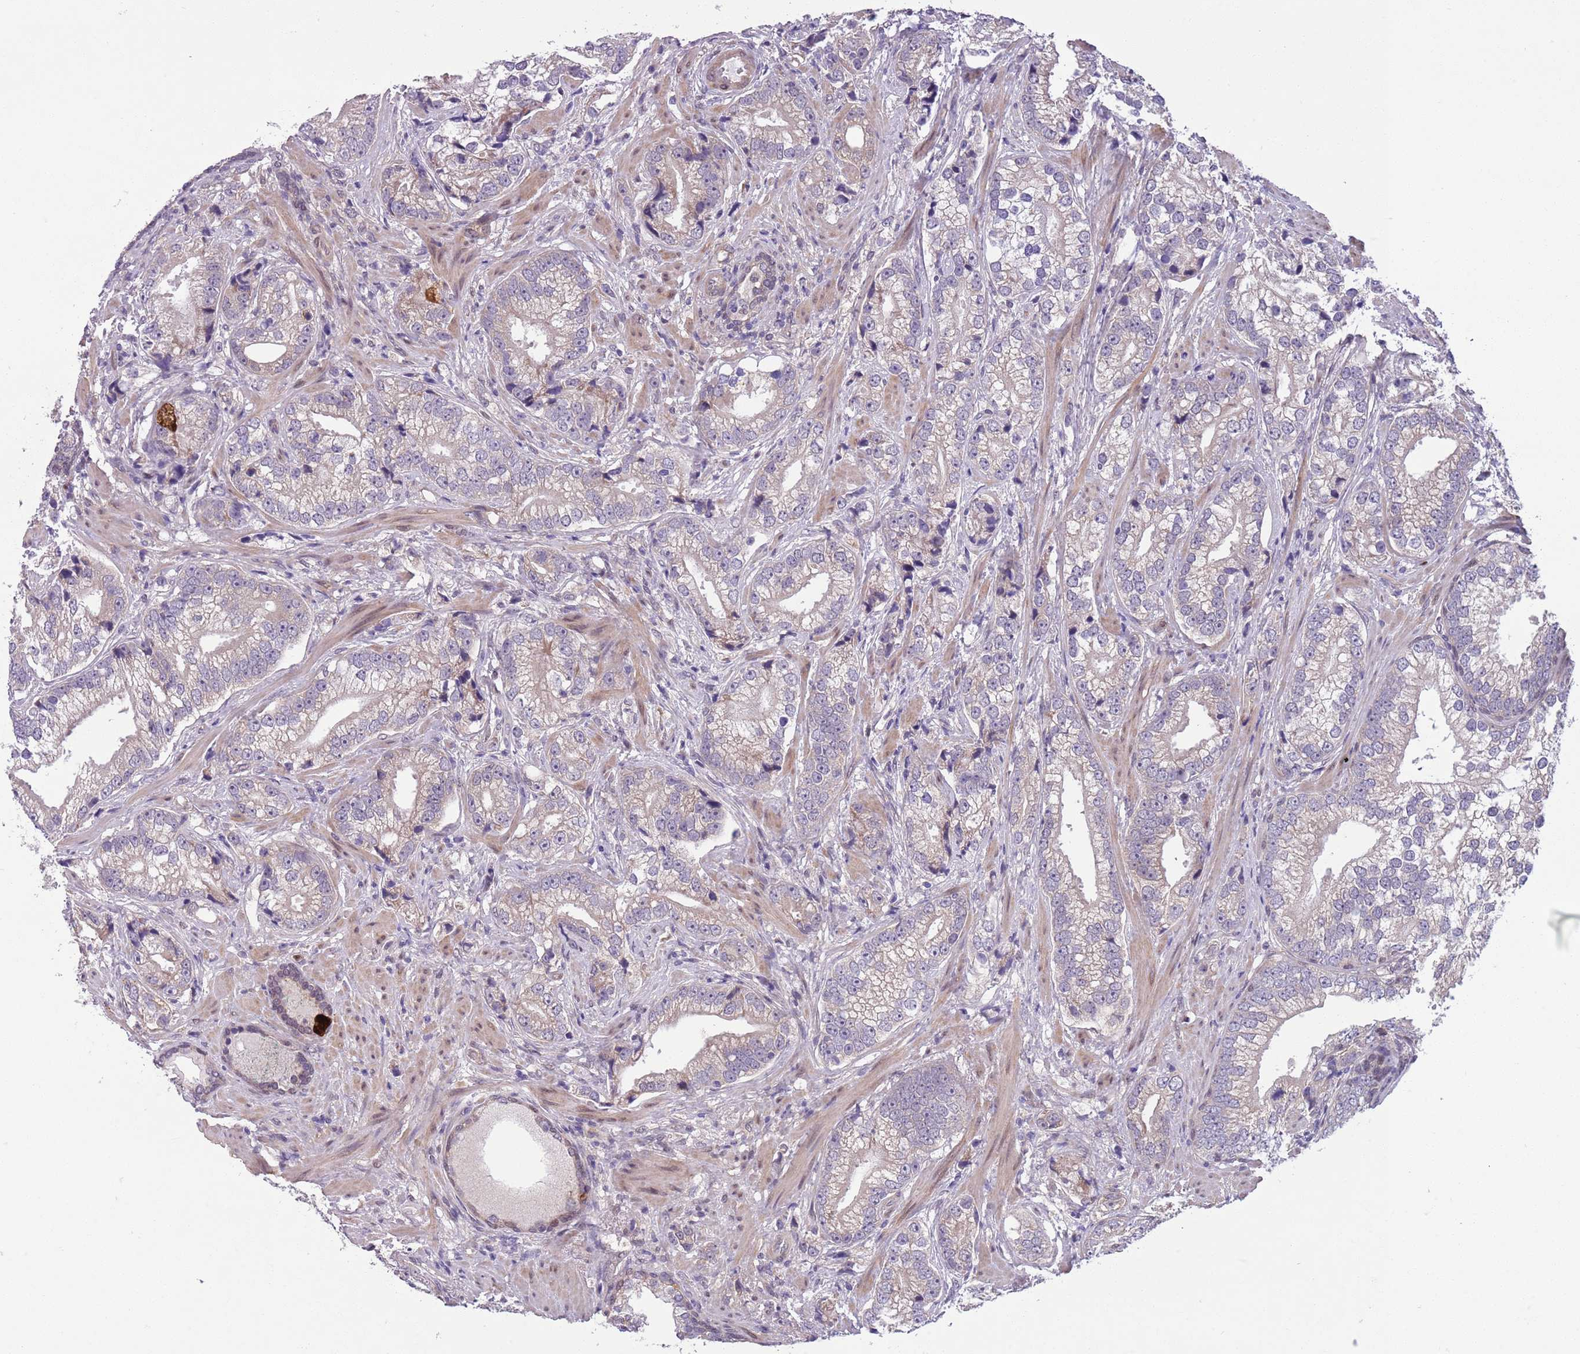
{"staining": {"intensity": "weak", "quantity": "<25%", "location": "cytoplasmic/membranous"}, "tissue": "prostate cancer", "cell_type": "Tumor cells", "image_type": "cancer", "snomed": [{"axis": "morphology", "description": "Adenocarcinoma, High grade"}, {"axis": "topography", "description": "Prostate"}], "caption": "High magnification brightfield microscopy of high-grade adenocarcinoma (prostate) stained with DAB (brown) and counterstained with hematoxylin (blue): tumor cells show no significant expression.", "gene": "ADCY7", "patient": {"sex": "male", "age": 75}}